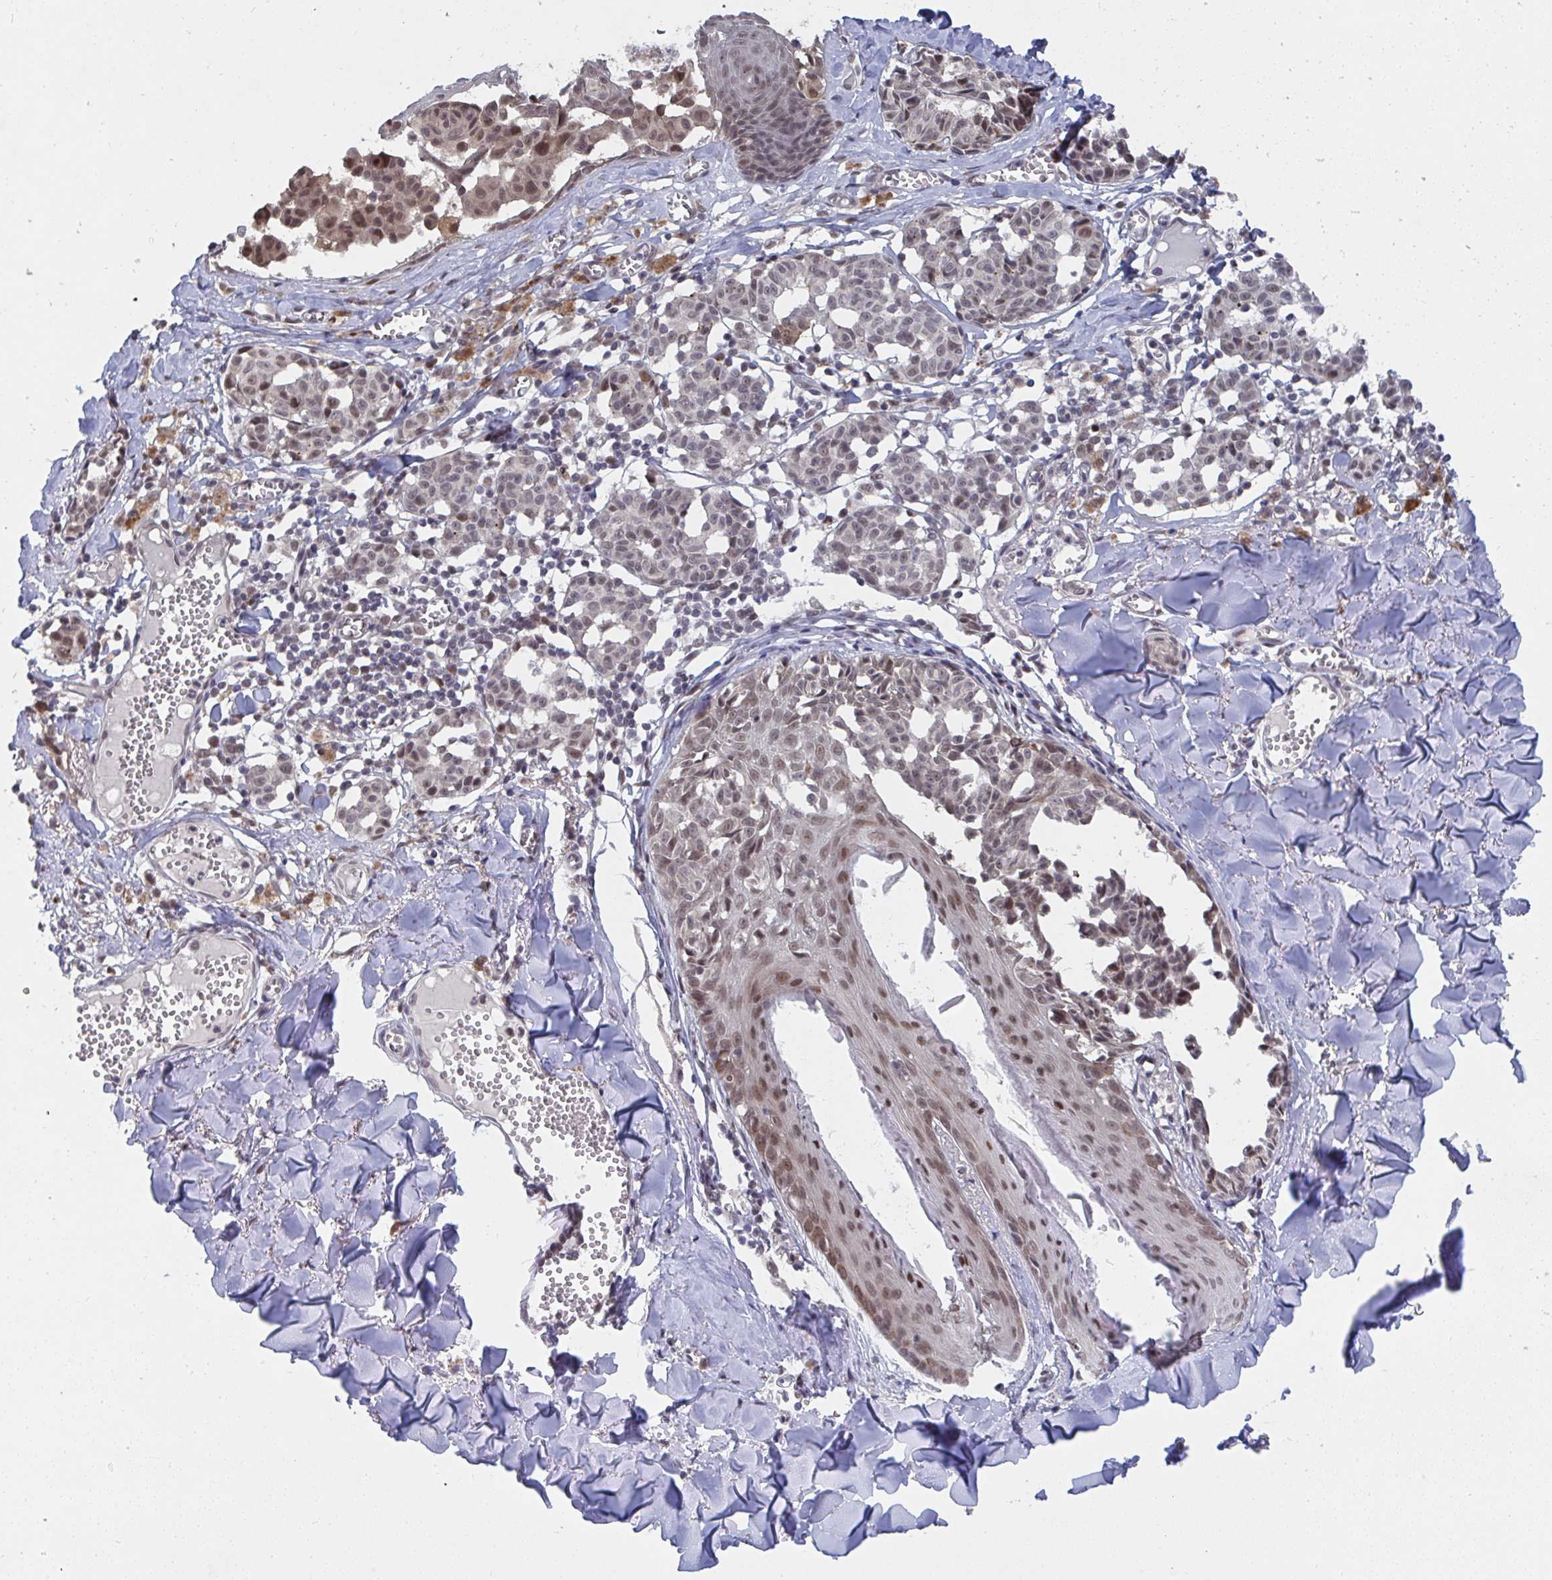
{"staining": {"intensity": "weak", "quantity": ">75%", "location": "nuclear"}, "tissue": "melanoma", "cell_type": "Tumor cells", "image_type": "cancer", "snomed": [{"axis": "morphology", "description": "Malignant melanoma, NOS"}, {"axis": "topography", "description": "Skin"}], "caption": "Immunohistochemical staining of human malignant melanoma exhibits weak nuclear protein staining in approximately >75% of tumor cells. The protein of interest is stained brown, and the nuclei are stained in blue (DAB IHC with brightfield microscopy, high magnification).", "gene": "JMJD1C", "patient": {"sex": "female", "age": 43}}